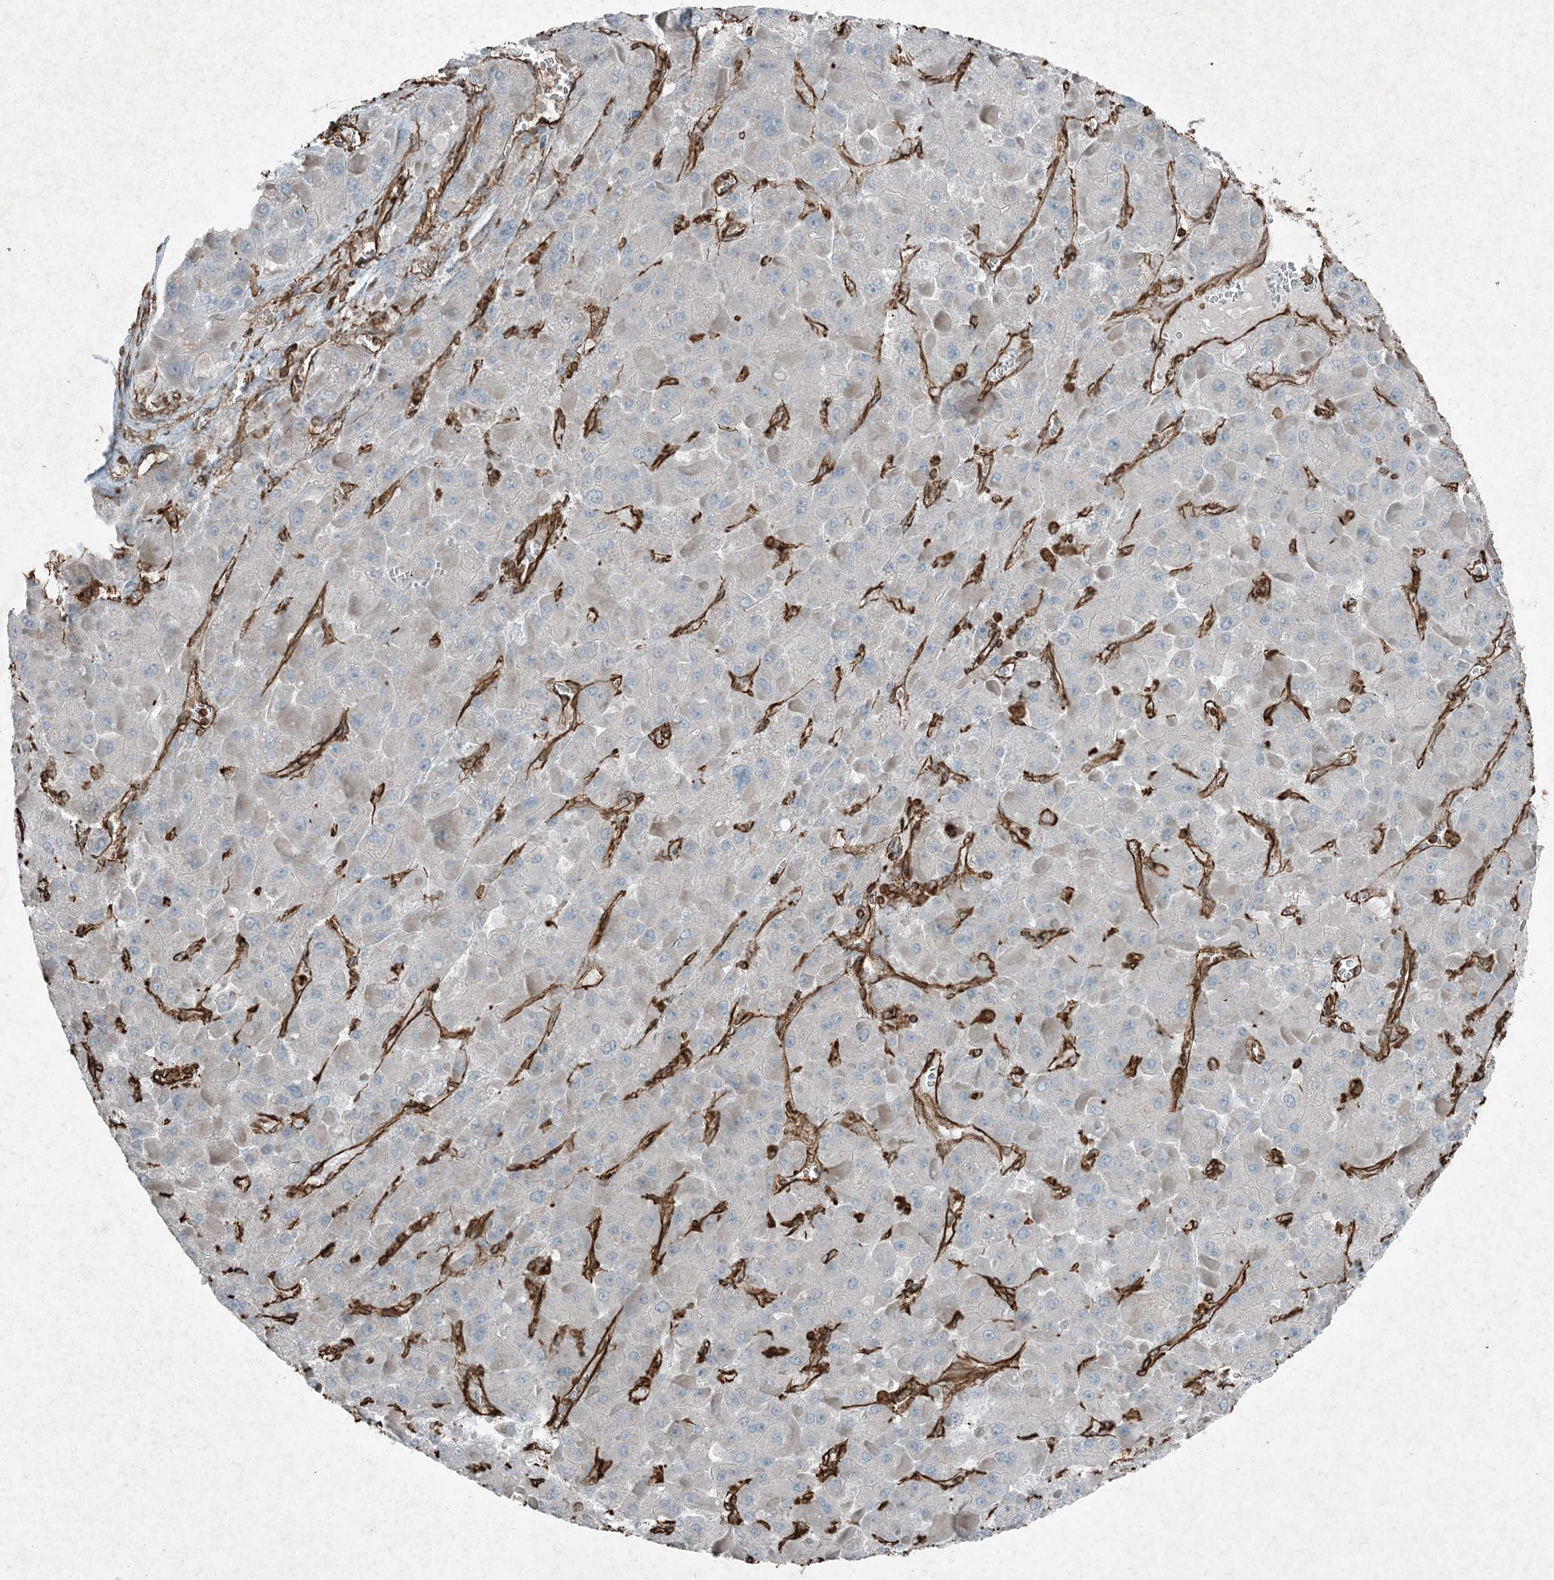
{"staining": {"intensity": "negative", "quantity": "none", "location": "none"}, "tissue": "liver cancer", "cell_type": "Tumor cells", "image_type": "cancer", "snomed": [{"axis": "morphology", "description": "Carcinoma, Hepatocellular, NOS"}, {"axis": "topography", "description": "Liver"}], "caption": "There is no significant staining in tumor cells of liver cancer.", "gene": "RYK", "patient": {"sex": "female", "age": 73}}